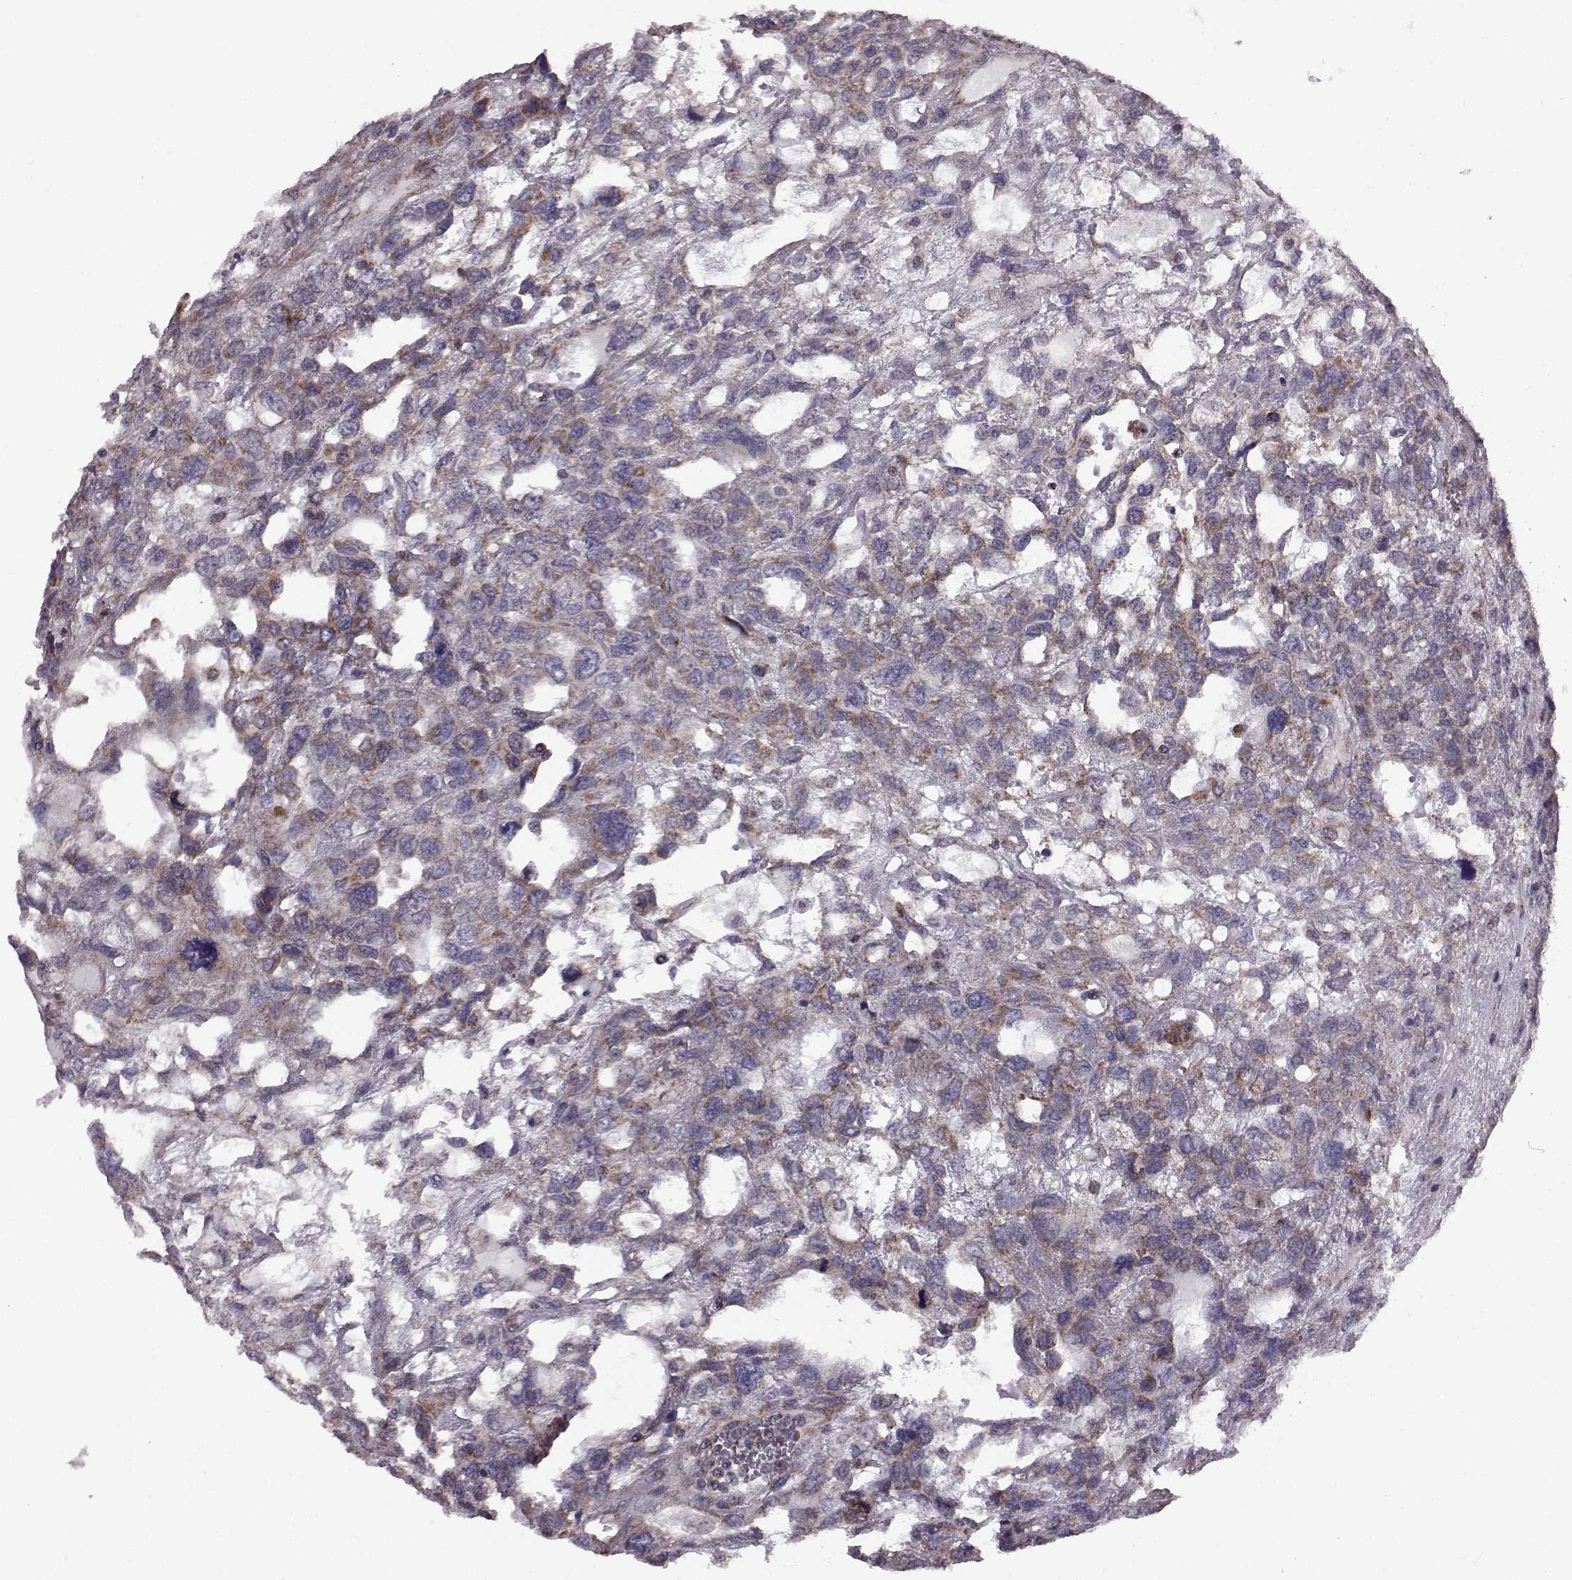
{"staining": {"intensity": "moderate", "quantity": ">75%", "location": "cytoplasmic/membranous"}, "tissue": "testis cancer", "cell_type": "Tumor cells", "image_type": "cancer", "snomed": [{"axis": "morphology", "description": "Seminoma, NOS"}, {"axis": "topography", "description": "Testis"}], "caption": "IHC image of neoplastic tissue: human testis seminoma stained using IHC reveals medium levels of moderate protein expression localized specifically in the cytoplasmic/membranous of tumor cells, appearing as a cytoplasmic/membranous brown color.", "gene": "FAM8A1", "patient": {"sex": "male", "age": 52}}